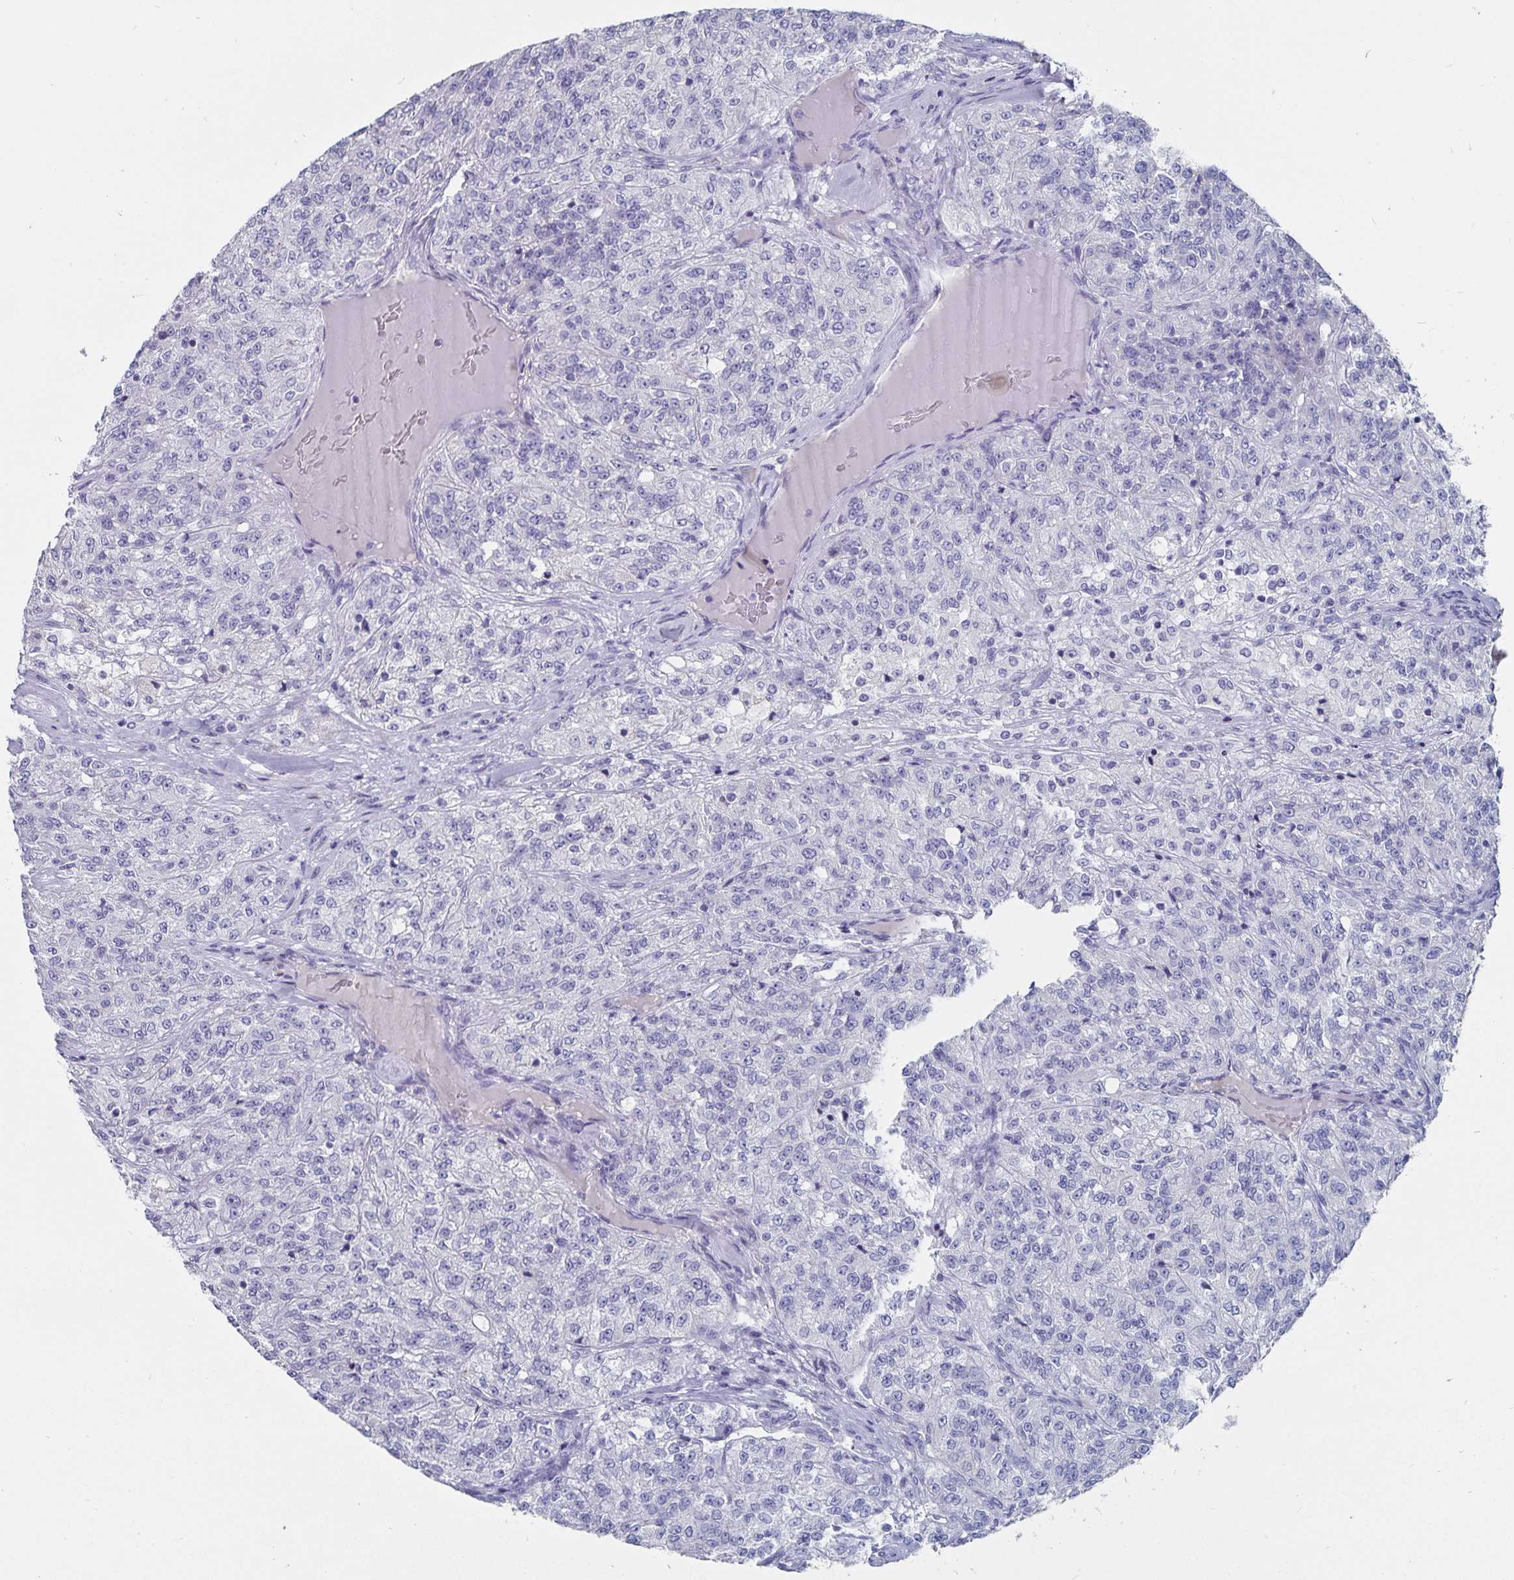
{"staining": {"intensity": "negative", "quantity": "none", "location": "none"}, "tissue": "renal cancer", "cell_type": "Tumor cells", "image_type": "cancer", "snomed": [{"axis": "morphology", "description": "Adenocarcinoma, NOS"}, {"axis": "topography", "description": "Kidney"}], "caption": "The immunohistochemistry (IHC) histopathology image has no significant positivity in tumor cells of renal cancer (adenocarcinoma) tissue.", "gene": "CFAP69", "patient": {"sex": "female", "age": 63}}